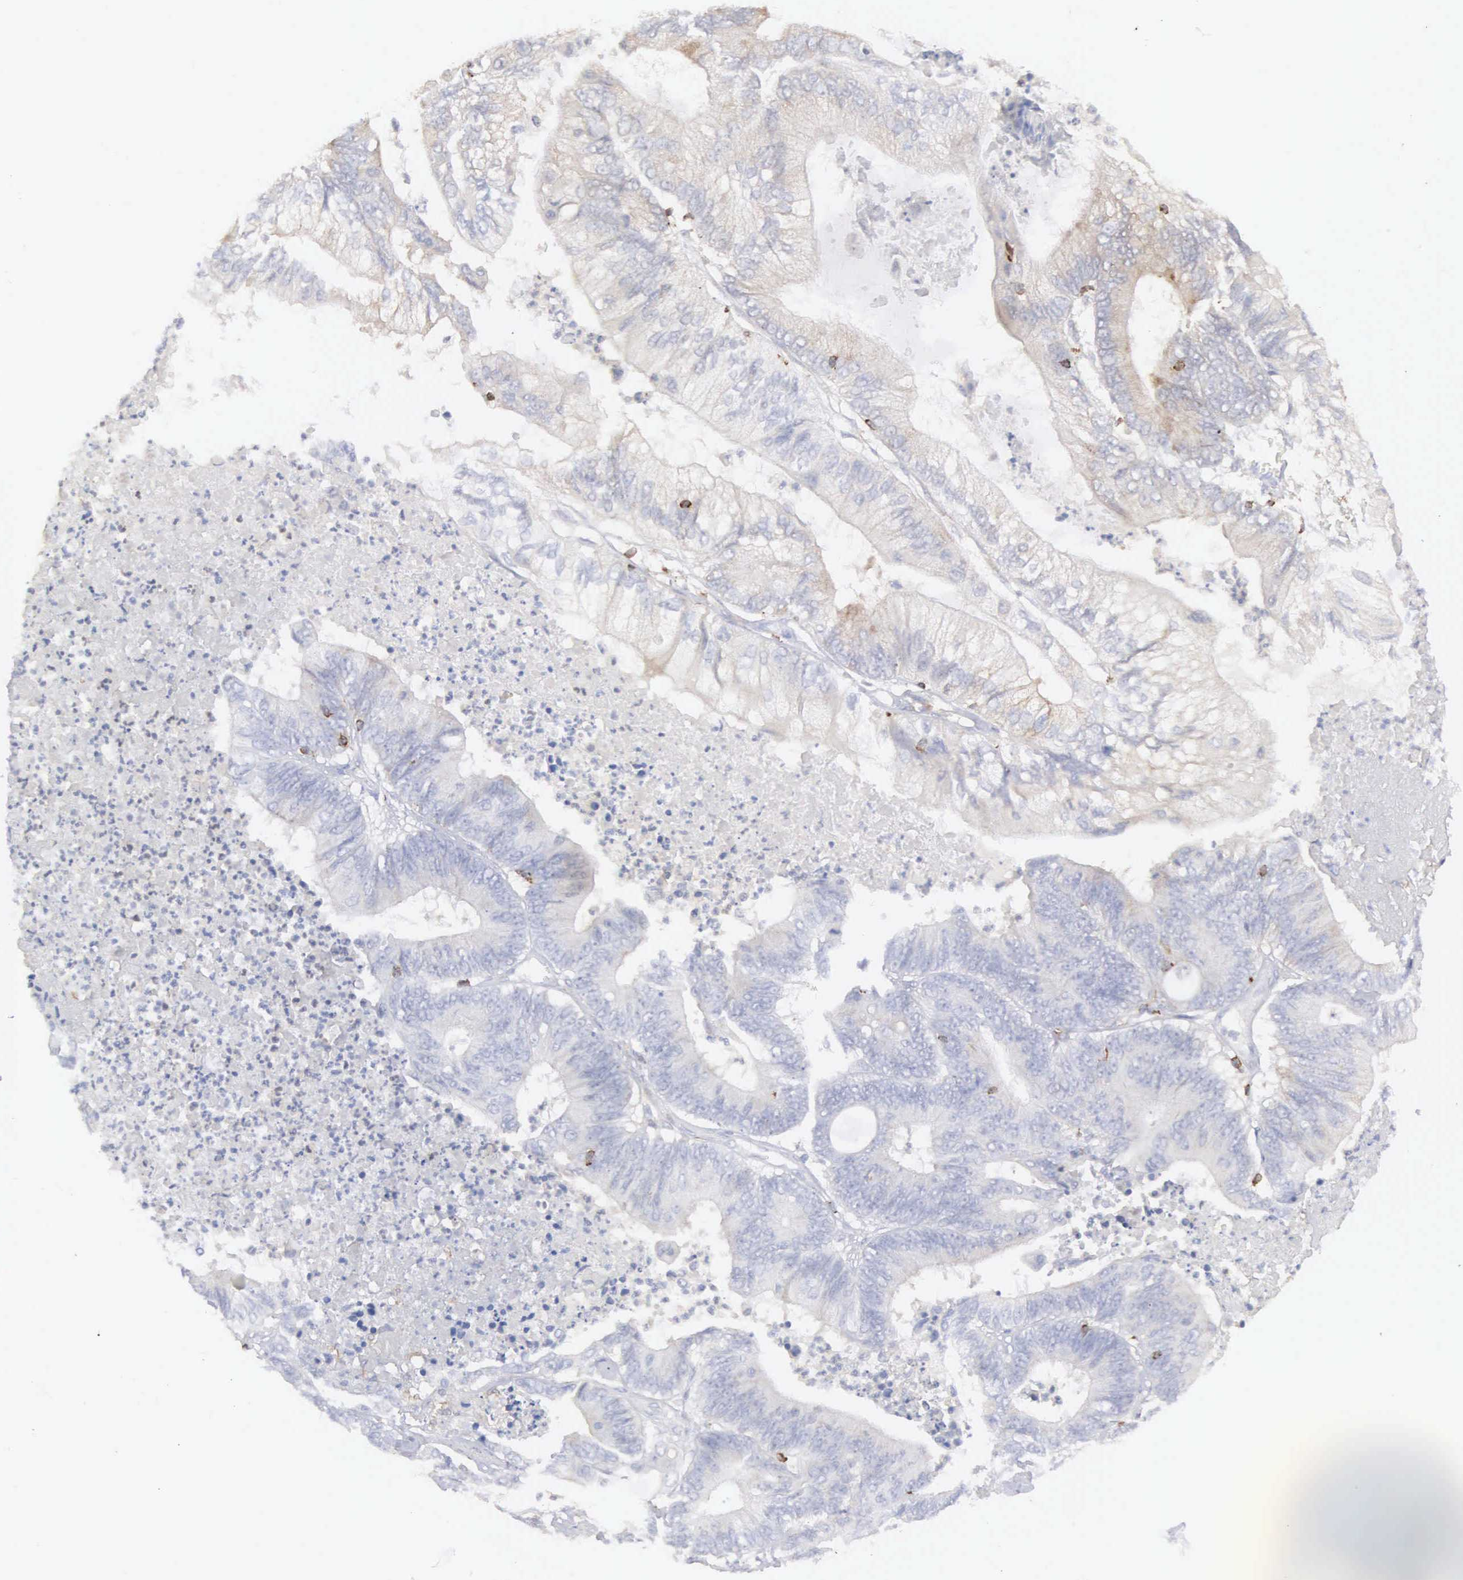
{"staining": {"intensity": "weak", "quantity": "25%-75%", "location": "cytoplasmic/membranous"}, "tissue": "prostate cancer", "cell_type": "Tumor cells", "image_type": "cancer", "snomed": [{"axis": "morphology", "description": "Adenocarcinoma, High grade"}, {"axis": "topography", "description": "Prostate"}], "caption": "Immunohistochemistry (IHC) photomicrograph of neoplastic tissue: human prostate cancer stained using immunohistochemistry (IHC) demonstrates low levels of weak protein expression localized specifically in the cytoplasmic/membranous of tumor cells, appearing as a cytoplasmic/membranous brown color.", "gene": "SH3BP1", "patient": {"sex": "male", "age": 56}}